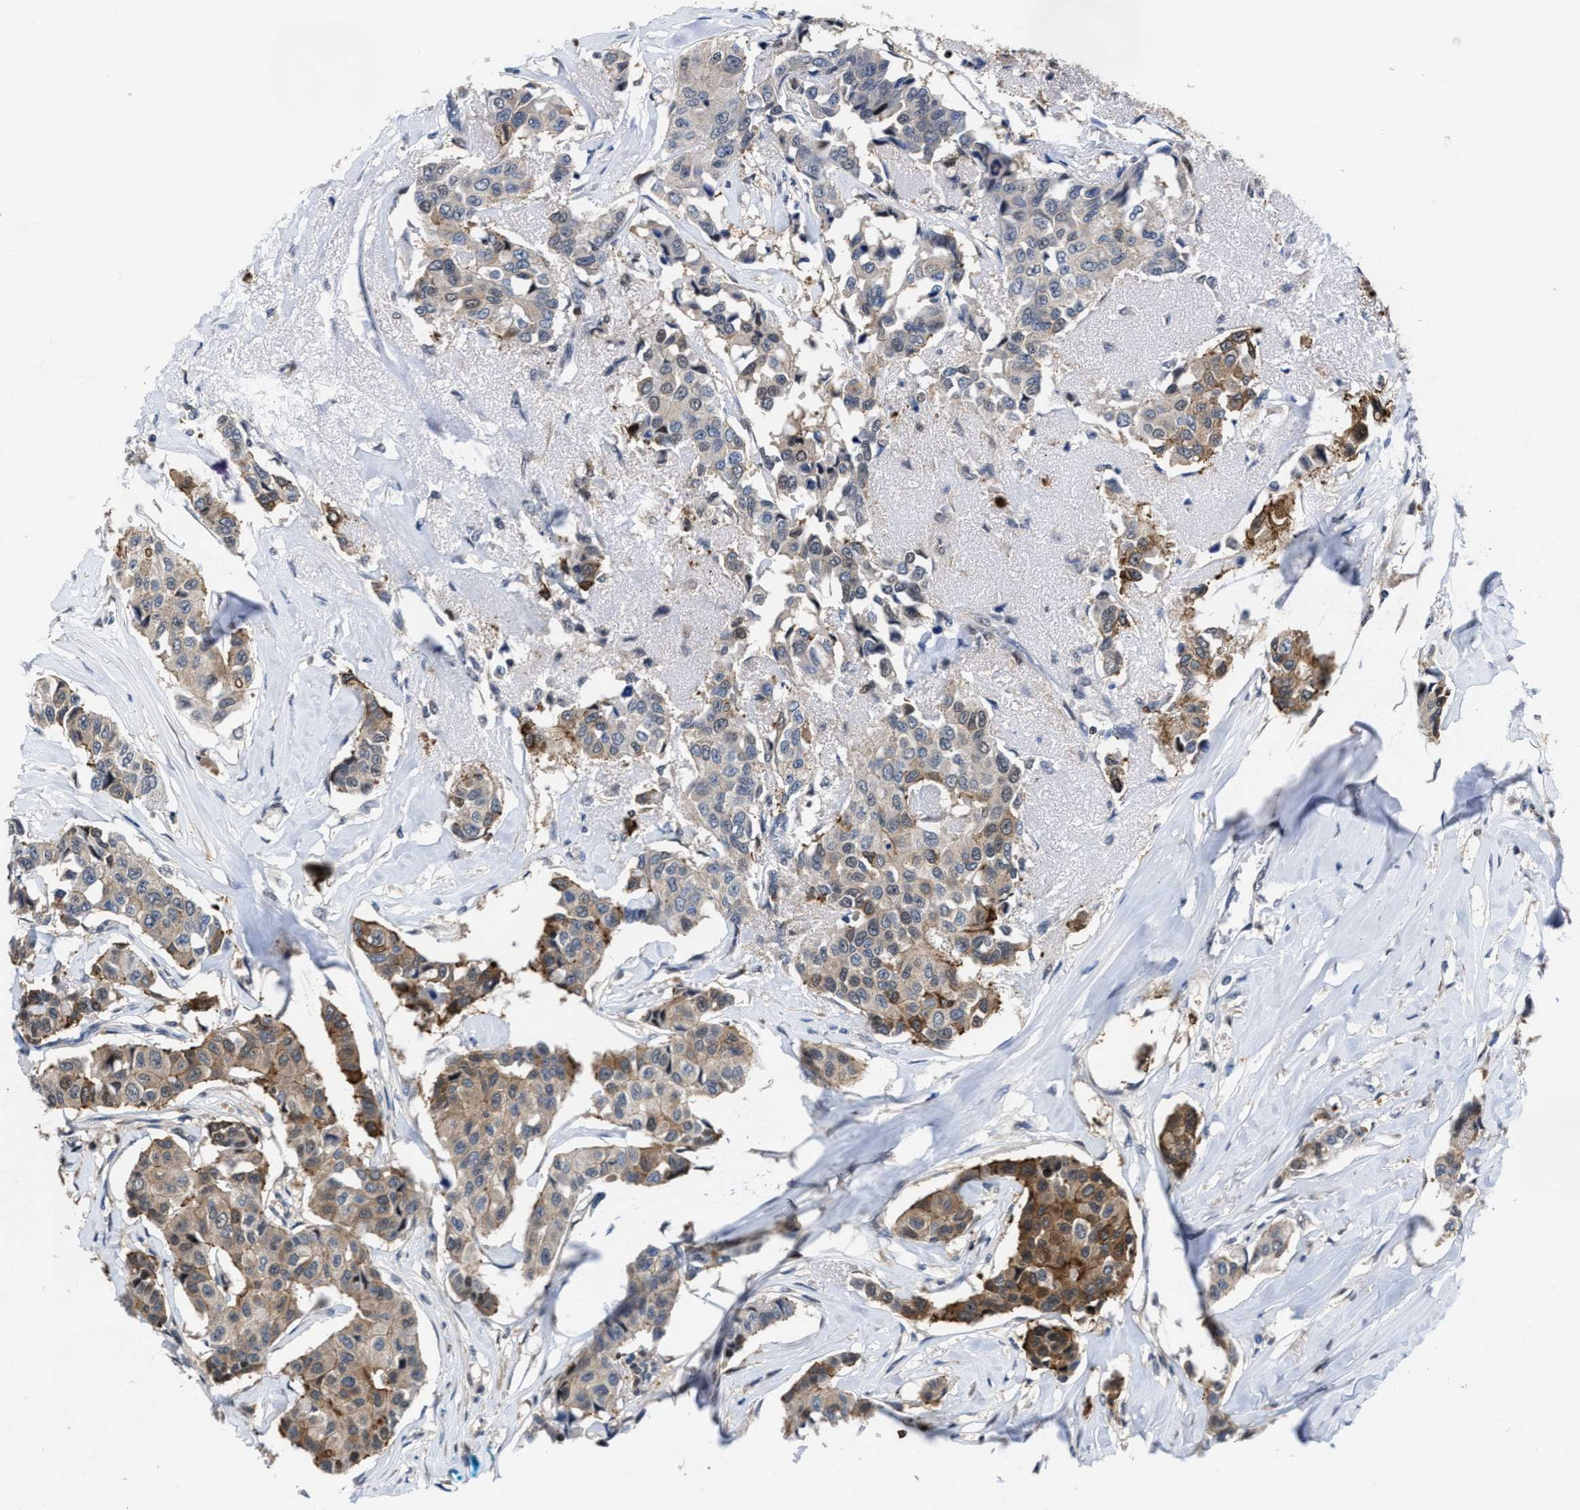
{"staining": {"intensity": "moderate", "quantity": "25%-75%", "location": "cytoplasmic/membranous"}, "tissue": "breast cancer", "cell_type": "Tumor cells", "image_type": "cancer", "snomed": [{"axis": "morphology", "description": "Duct carcinoma"}, {"axis": "topography", "description": "Breast"}], "caption": "A photomicrograph showing moderate cytoplasmic/membranous staining in about 25%-75% of tumor cells in breast cancer, as visualized by brown immunohistochemical staining.", "gene": "KIF12", "patient": {"sex": "female", "age": 80}}